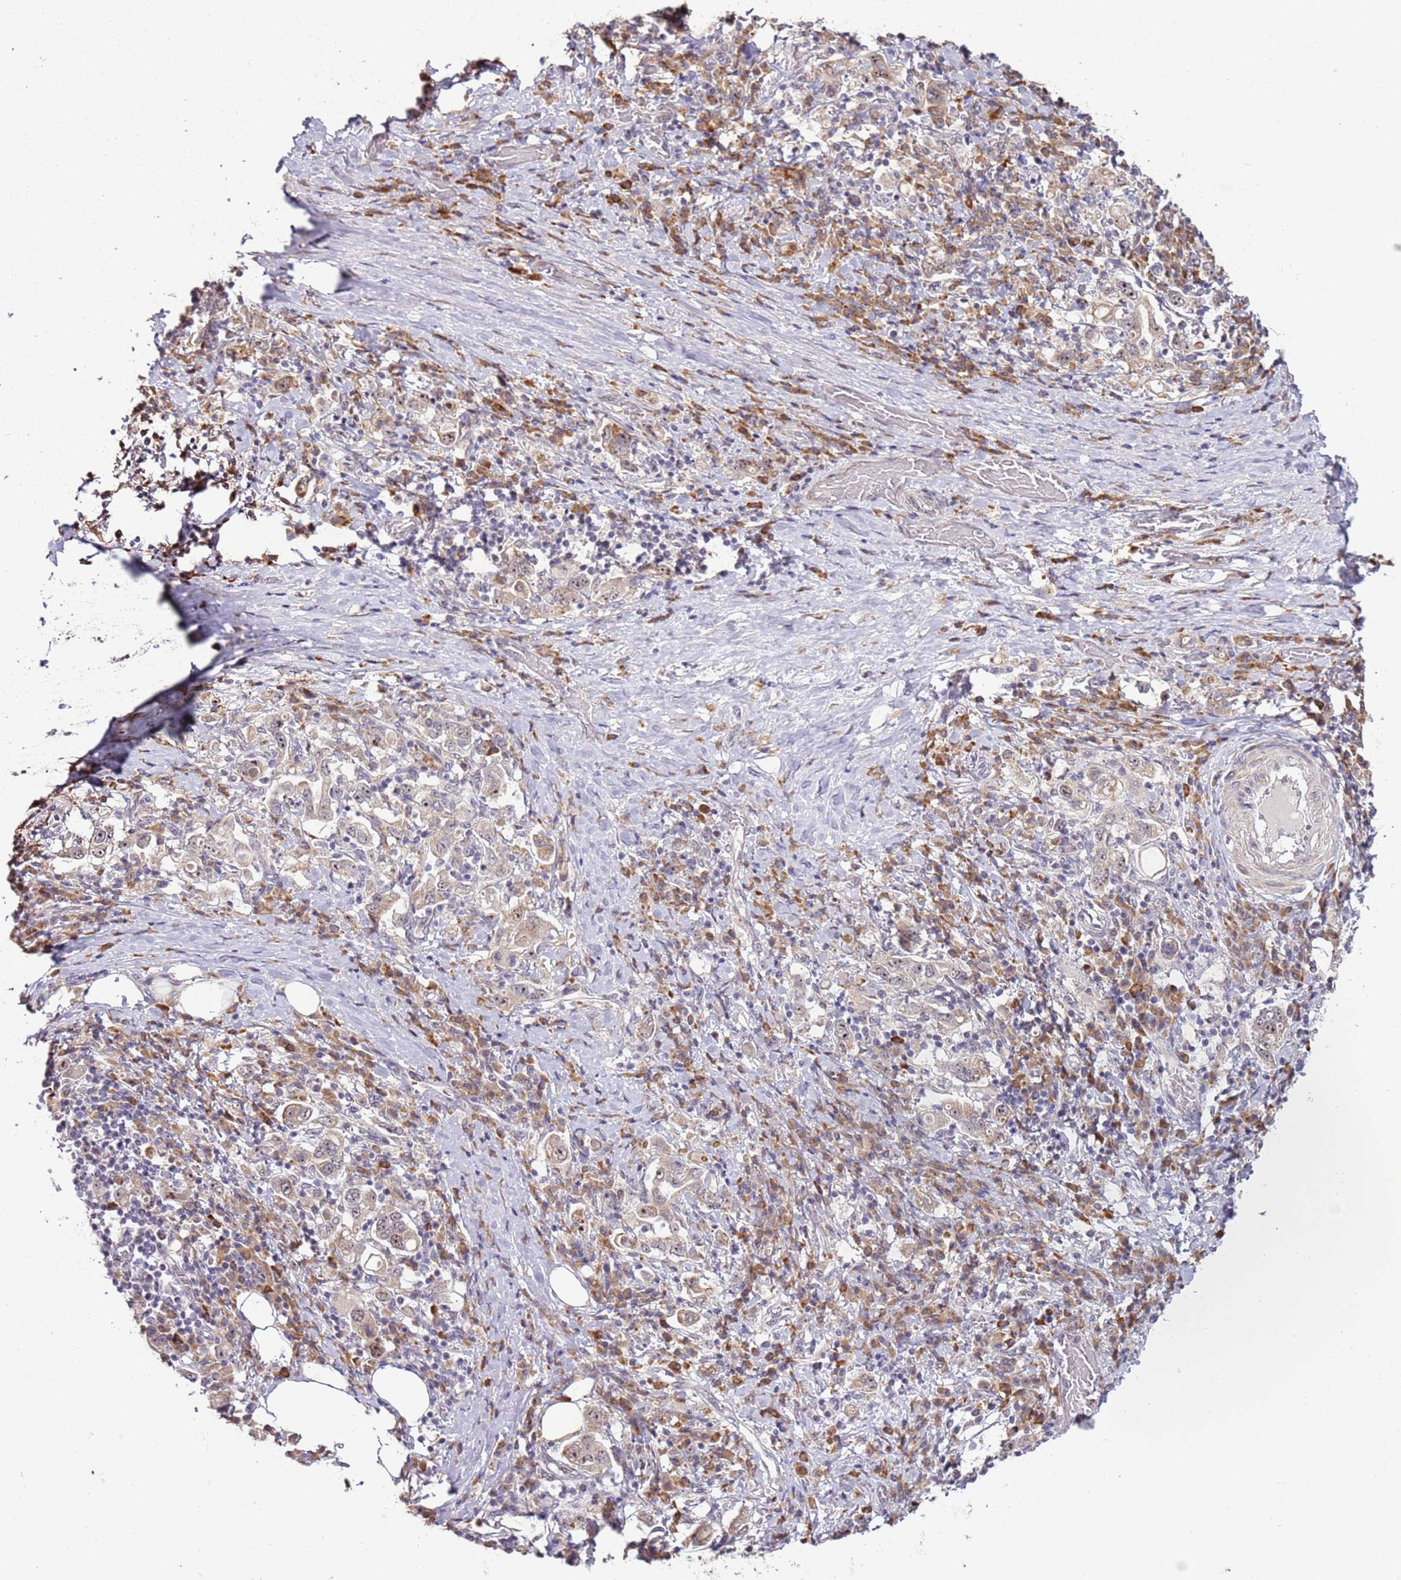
{"staining": {"intensity": "weak", "quantity": "25%-75%", "location": "nuclear"}, "tissue": "stomach cancer", "cell_type": "Tumor cells", "image_type": "cancer", "snomed": [{"axis": "morphology", "description": "Adenocarcinoma, NOS"}, {"axis": "topography", "description": "Stomach, upper"}, {"axis": "topography", "description": "Stomach"}], "caption": "Adenocarcinoma (stomach) was stained to show a protein in brown. There is low levels of weak nuclear expression in about 25%-75% of tumor cells. (DAB (3,3'-diaminobenzidine) IHC with brightfield microscopy, high magnification).", "gene": "UCMA", "patient": {"sex": "male", "age": 62}}